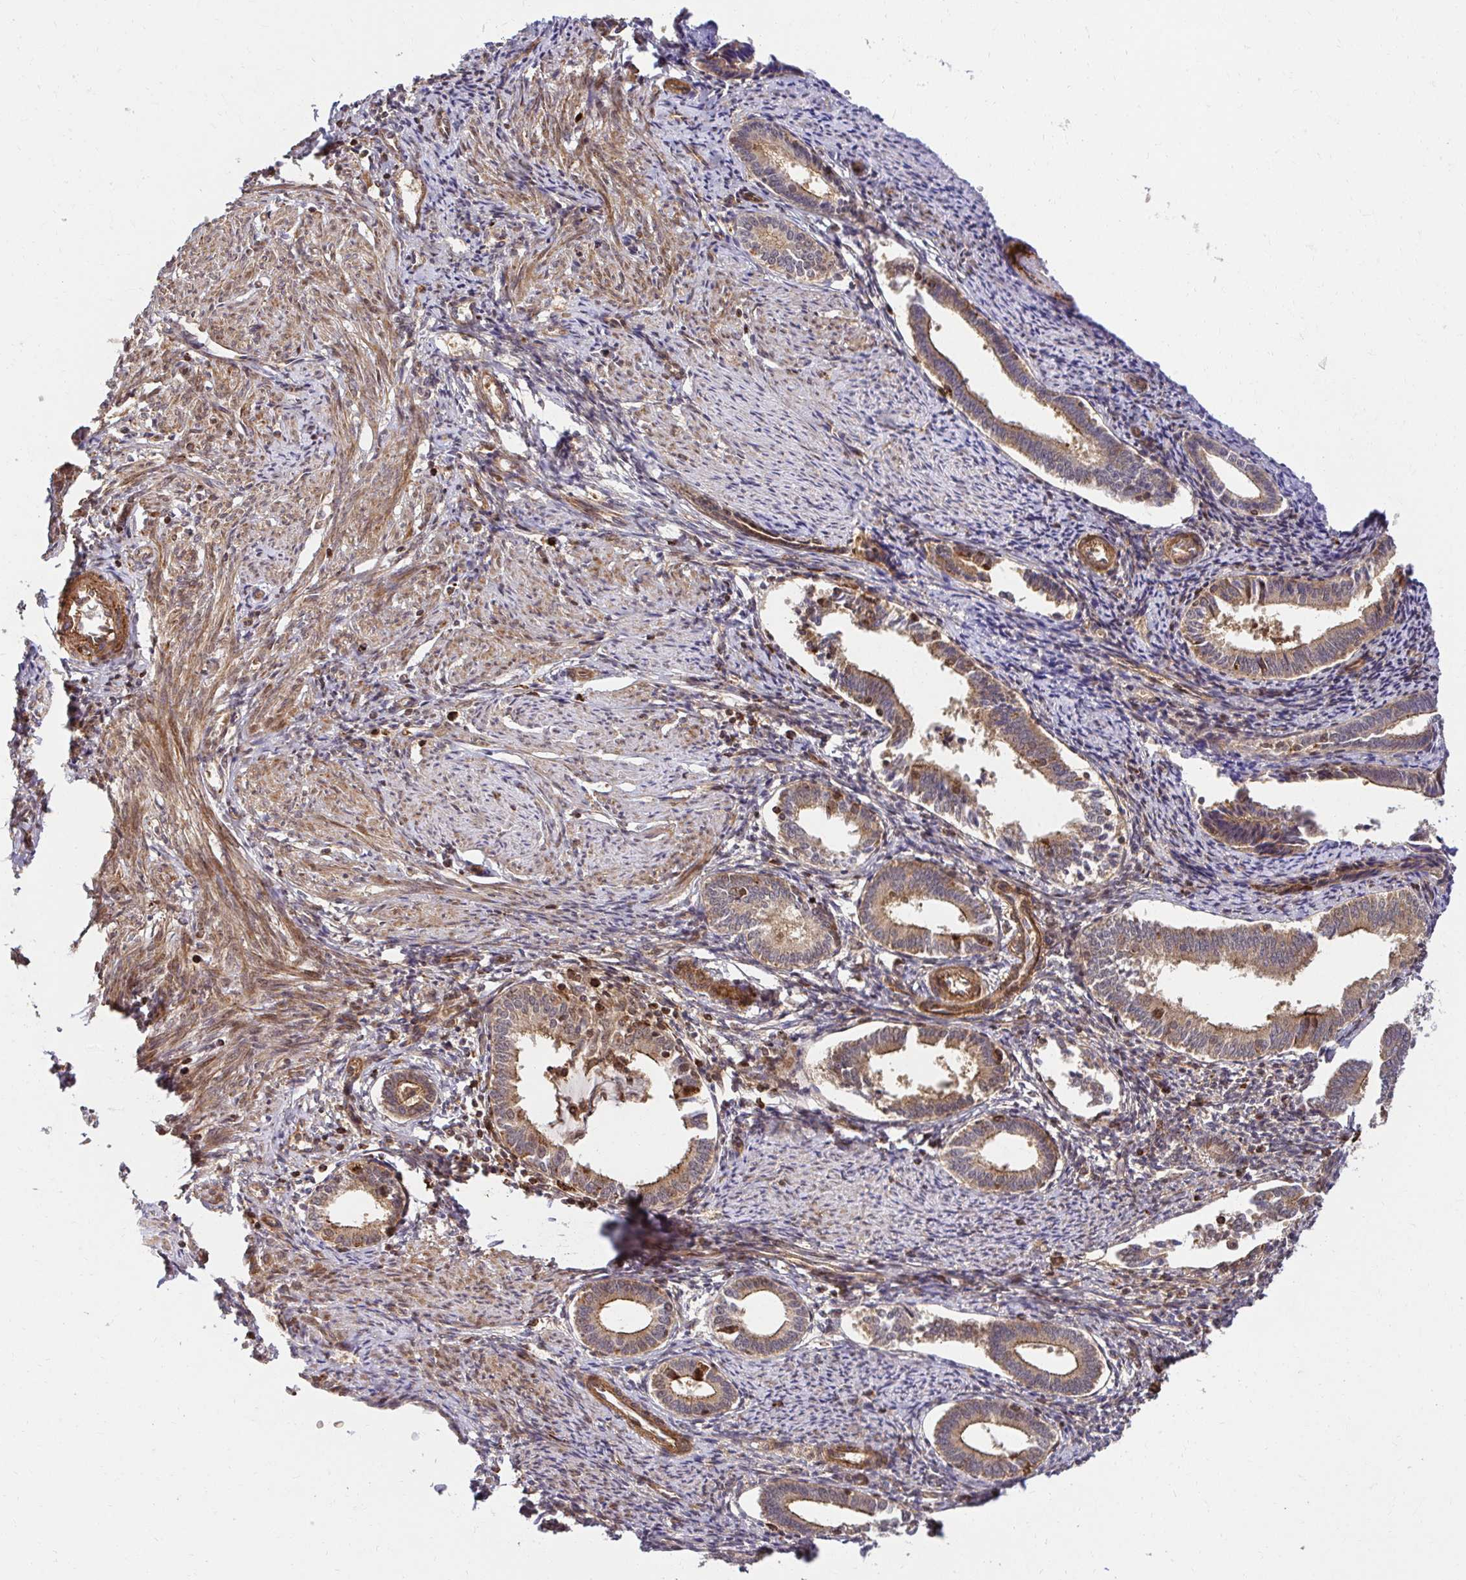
{"staining": {"intensity": "weak", "quantity": "25%-75%", "location": "cytoplasmic/membranous"}, "tissue": "endometrium", "cell_type": "Cells in endometrial stroma", "image_type": "normal", "snomed": [{"axis": "morphology", "description": "Normal tissue, NOS"}, {"axis": "topography", "description": "Endometrium"}], "caption": "A high-resolution histopathology image shows IHC staining of unremarkable endometrium, which reveals weak cytoplasmic/membranous expression in approximately 25%-75% of cells in endometrial stroma.", "gene": "PSMA4", "patient": {"sex": "female", "age": 41}}